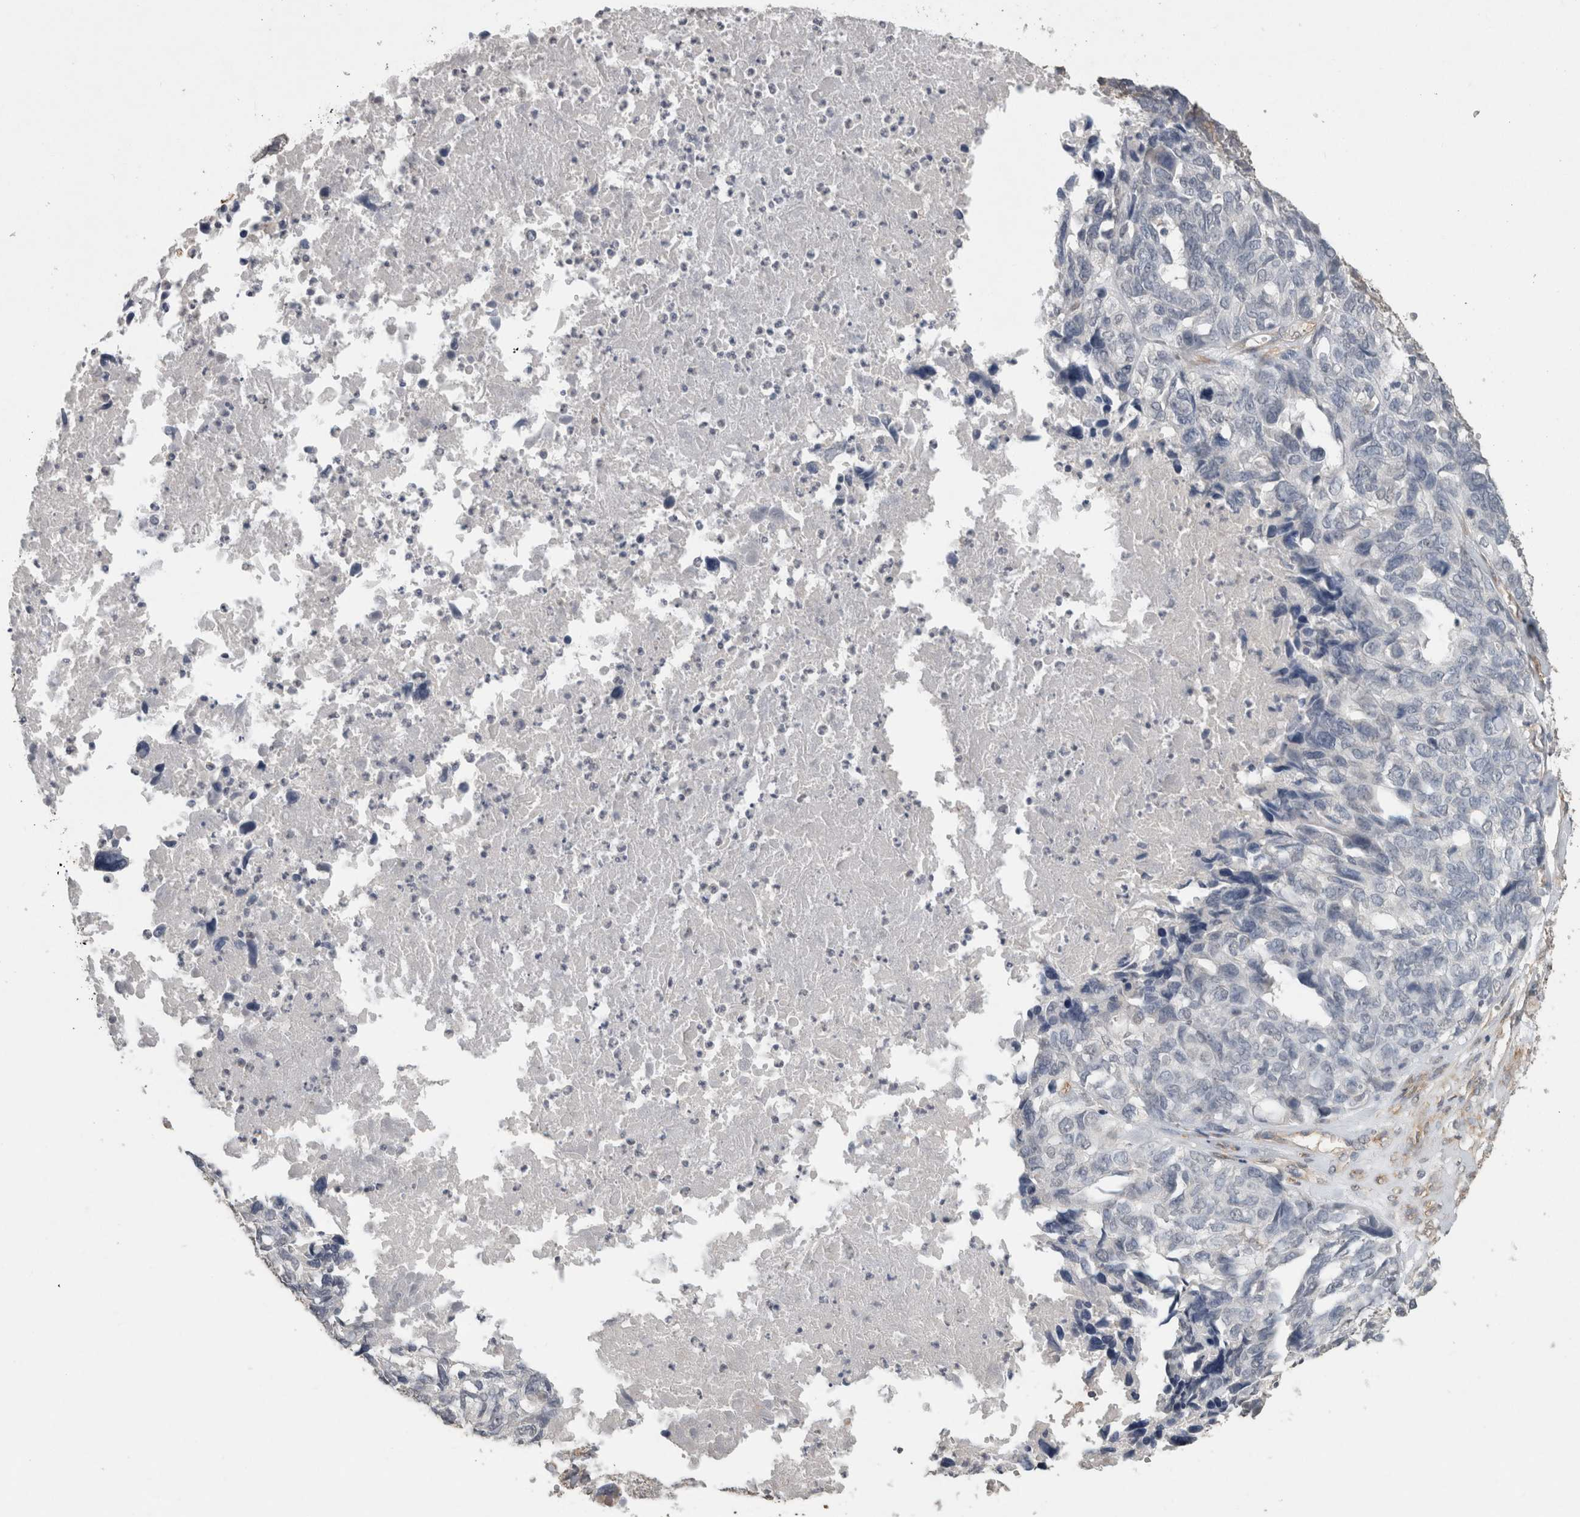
{"staining": {"intensity": "negative", "quantity": "none", "location": "none"}, "tissue": "ovarian cancer", "cell_type": "Tumor cells", "image_type": "cancer", "snomed": [{"axis": "morphology", "description": "Cystadenocarcinoma, serous, NOS"}, {"axis": "topography", "description": "Ovary"}], "caption": "Photomicrograph shows no protein positivity in tumor cells of ovarian cancer (serous cystadenocarcinoma) tissue.", "gene": "RECK", "patient": {"sex": "female", "age": 79}}